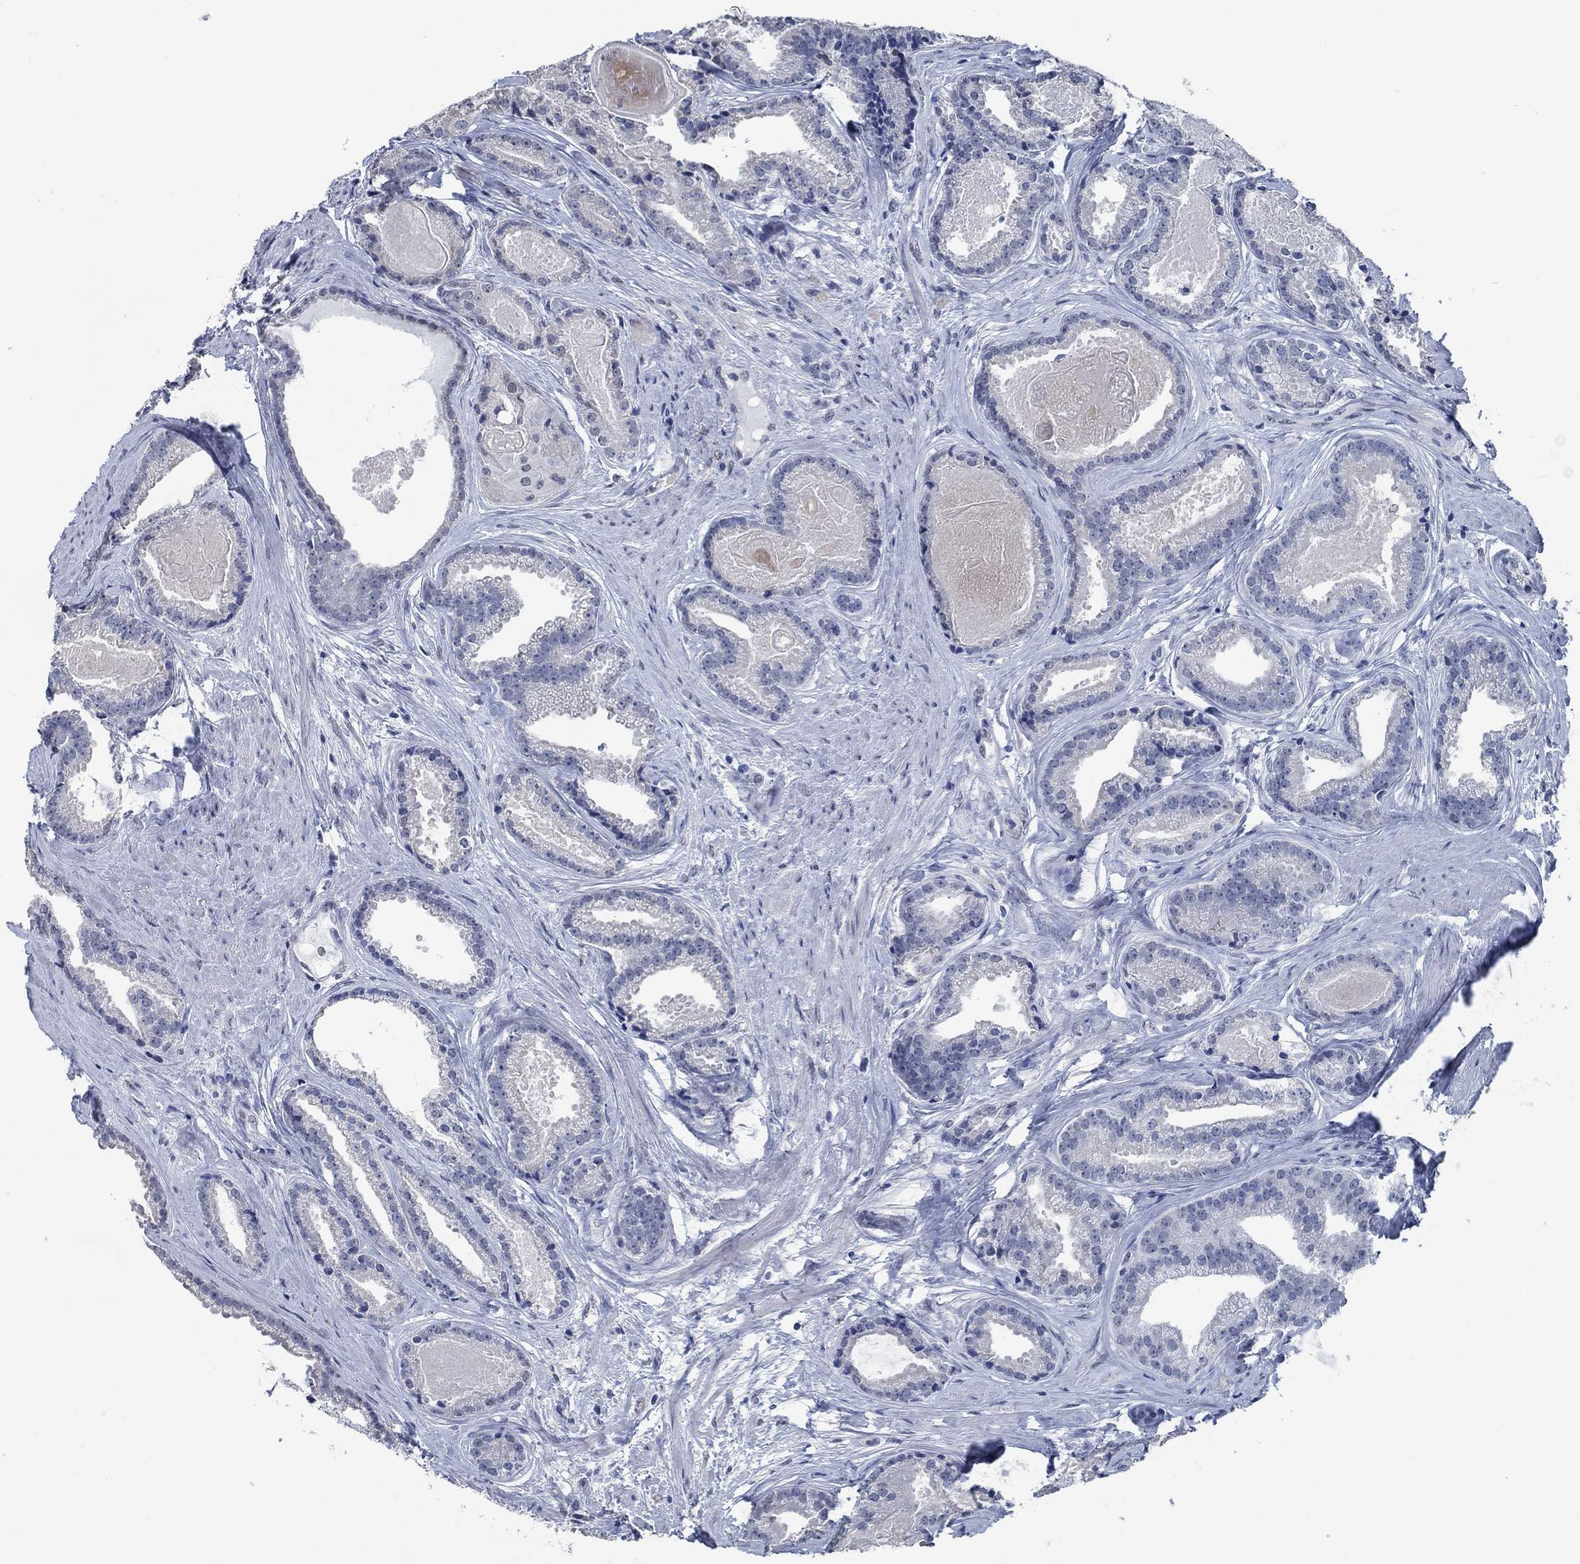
{"staining": {"intensity": "negative", "quantity": "none", "location": "none"}, "tissue": "prostate cancer", "cell_type": "Tumor cells", "image_type": "cancer", "snomed": [{"axis": "morphology", "description": "Adenocarcinoma, NOS"}, {"axis": "morphology", "description": "Adenocarcinoma, High grade"}, {"axis": "topography", "description": "Prostate"}], "caption": "DAB (3,3'-diaminobenzidine) immunohistochemical staining of prostate high-grade adenocarcinoma exhibits no significant expression in tumor cells.", "gene": "OBSCN", "patient": {"sex": "male", "age": 64}}